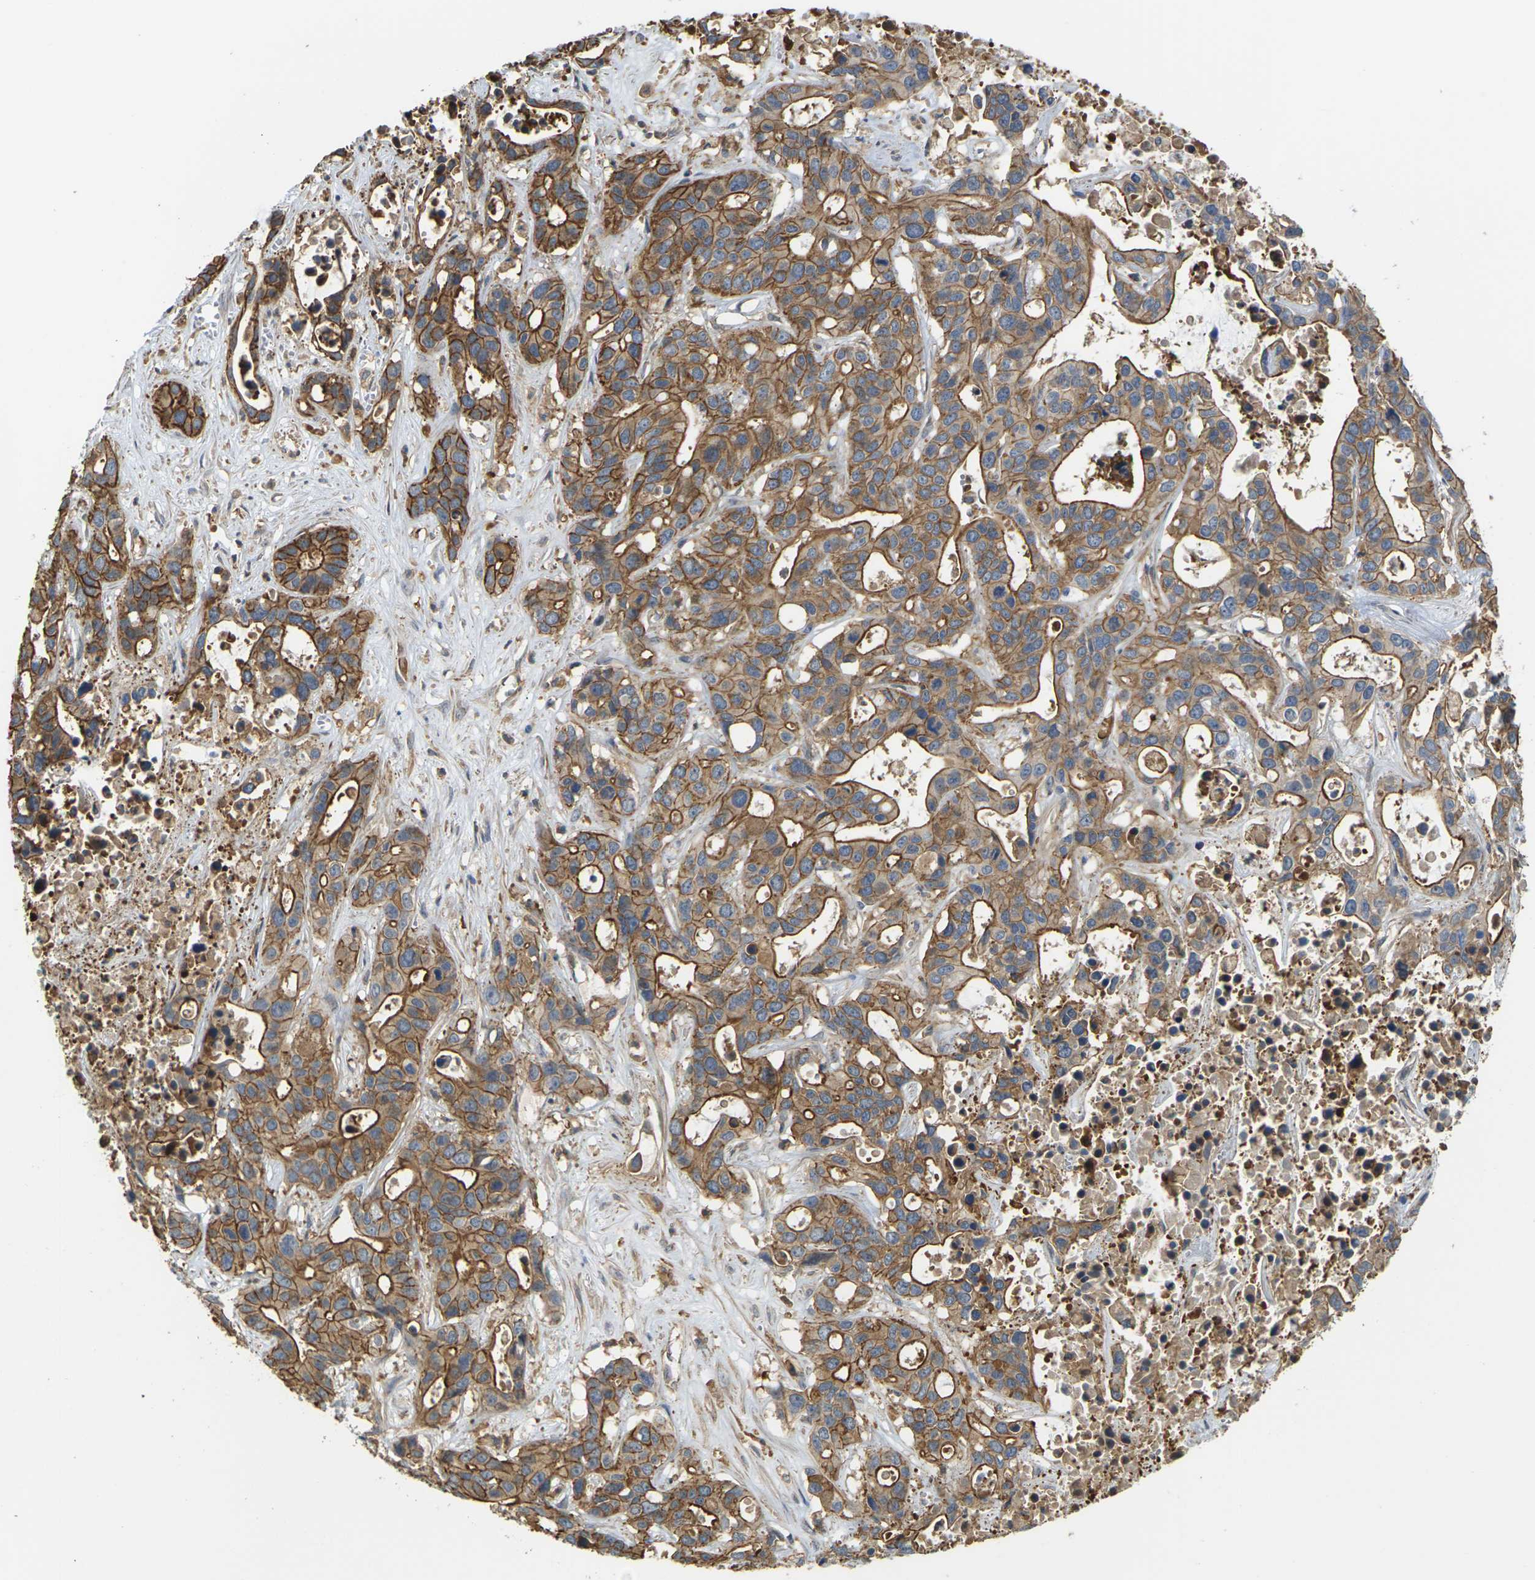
{"staining": {"intensity": "strong", "quantity": ">75%", "location": "cytoplasmic/membranous"}, "tissue": "liver cancer", "cell_type": "Tumor cells", "image_type": "cancer", "snomed": [{"axis": "morphology", "description": "Cholangiocarcinoma"}, {"axis": "topography", "description": "Liver"}], "caption": "High-magnification brightfield microscopy of liver cancer (cholangiocarcinoma) stained with DAB (brown) and counterstained with hematoxylin (blue). tumor cells exhibit strong cytoplasmic/membranous staining is appreciated in about>75% of cells.", "gene": "IQGAP1", "patient": {"sex": "female", "age": 65}}